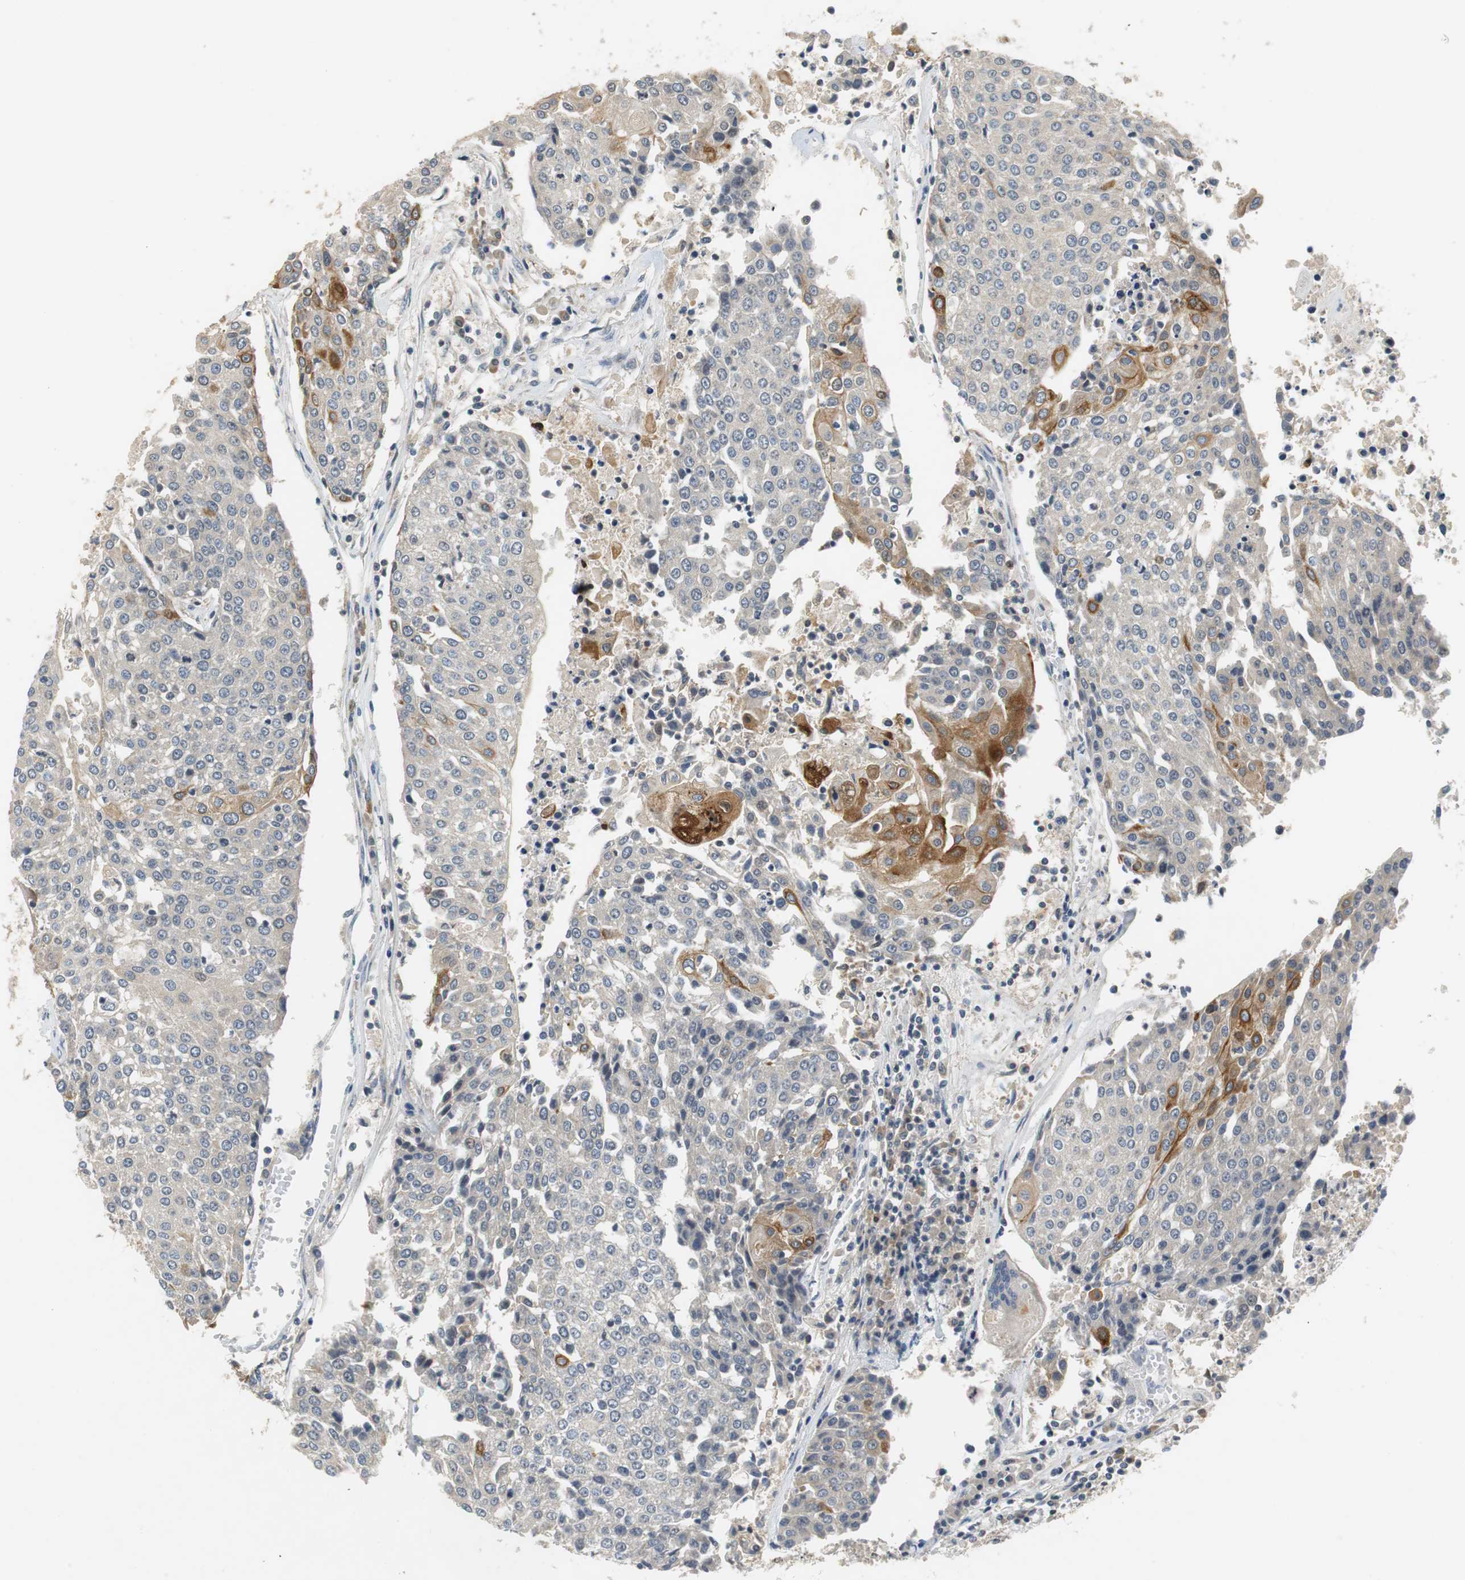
{"staining": {"intensity": "strong", "quantity": "<25%", "location": "cytoplasmic/membranous"}, "tissue": "urothelial cancer", "cell_type": "Tumor cells", "image_type": "cancer", "snomed": [{"axis": "morphology", "description": "Urothelial carcinoma, High grade"}, {"axis": "topography", "description": "Urinary bladder"}], "caption": "Urothelial cancer stained with a protein marker exhibits strong staining in tumor cells.", "gene": "GLCCI1", "patient": {"sex": "female", "age": 85}}